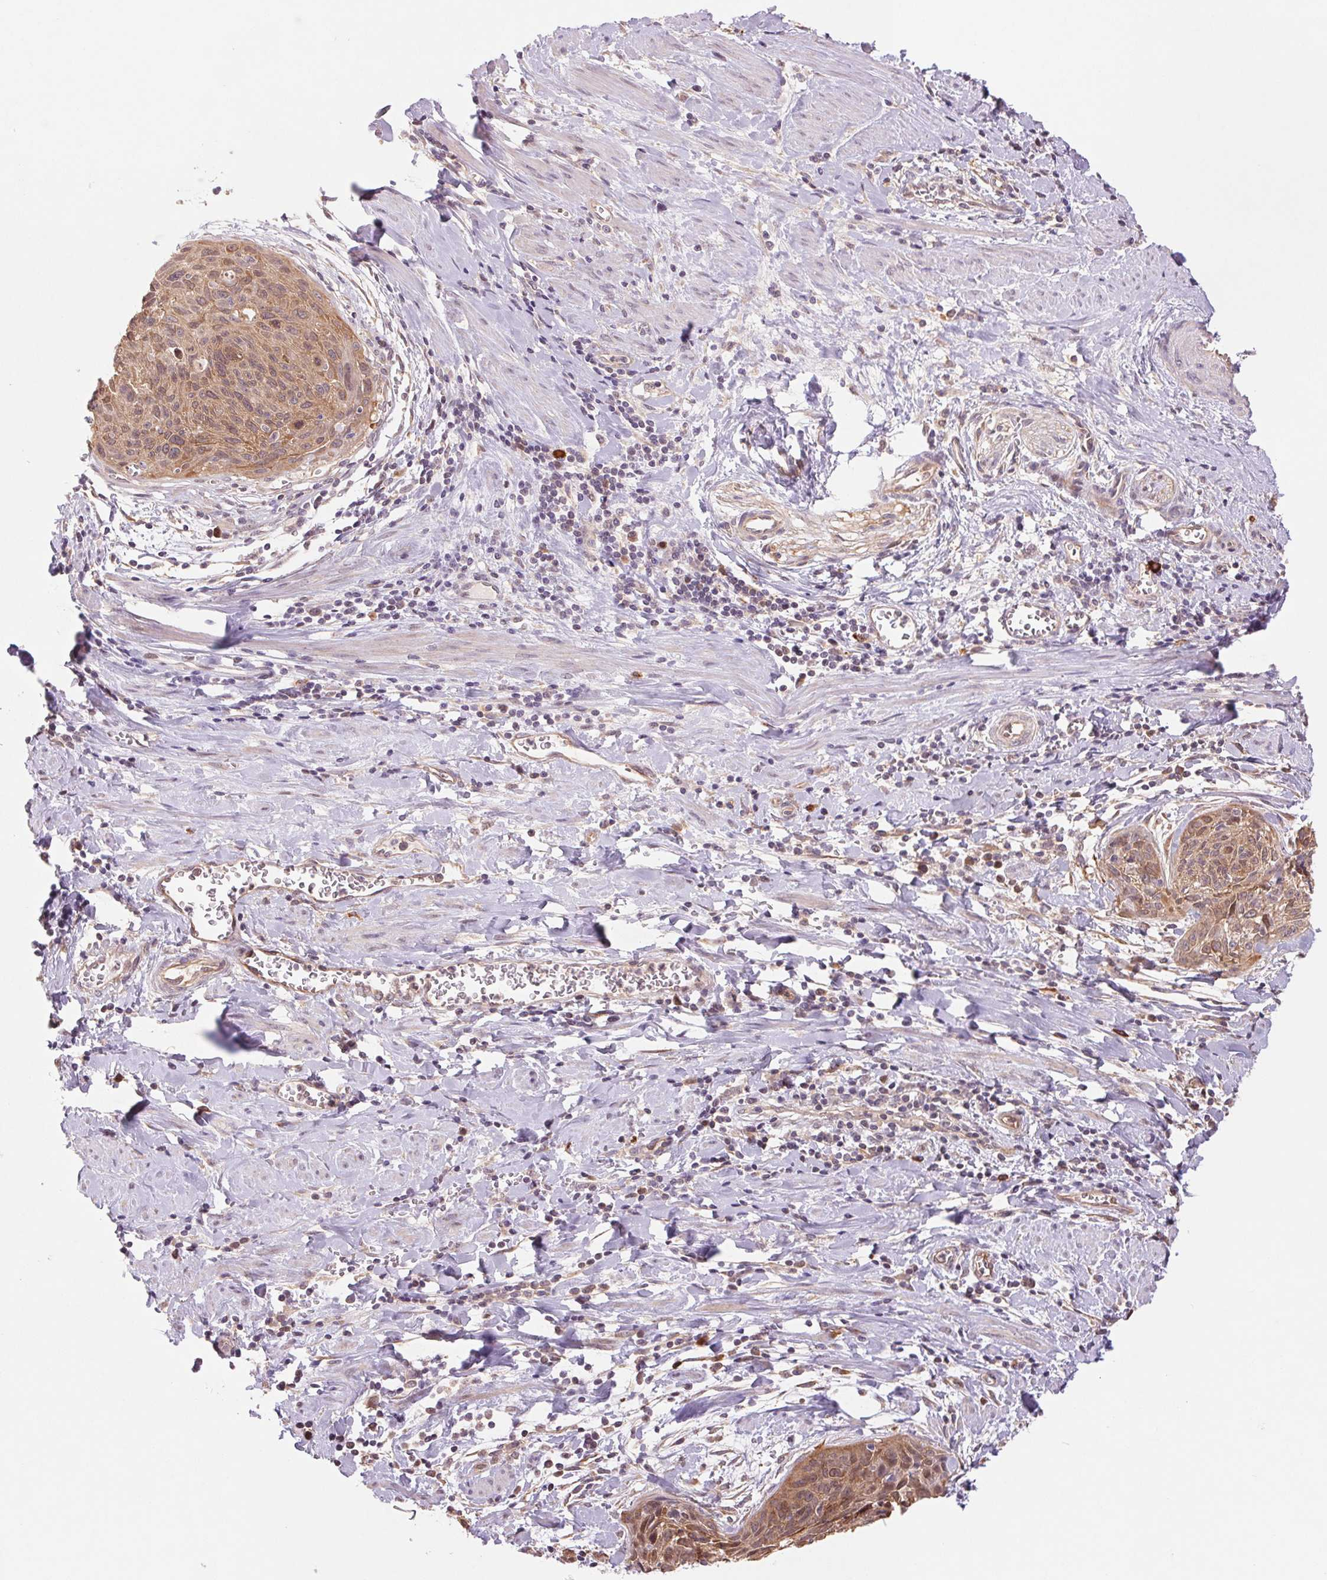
{"staining": {"intensity": "moderate", "quantity": ">75%", "location": "cytoplasmic/membranous,nuclear"}, "tissue": "cervical cancer", "cell_type": "Tumor cells", "image_type": "cancer", "snomed": [{"axis": "morphology", "description": "Squamous cell carcinoma, NOS"}, {"axis": "topography", "description": "Cervix"}], "caption": "Cervical cancer stained for a protein reveals moderate cytoplasmic/membranous and nuclear positivity in tumor cells. The protein is stained brown, and the nuclei are stained in blue (DAB IHC with brightfield microscopy, high magnification).", "gene": "RRM1", "patient": {"sex": "female", "age": 55}}